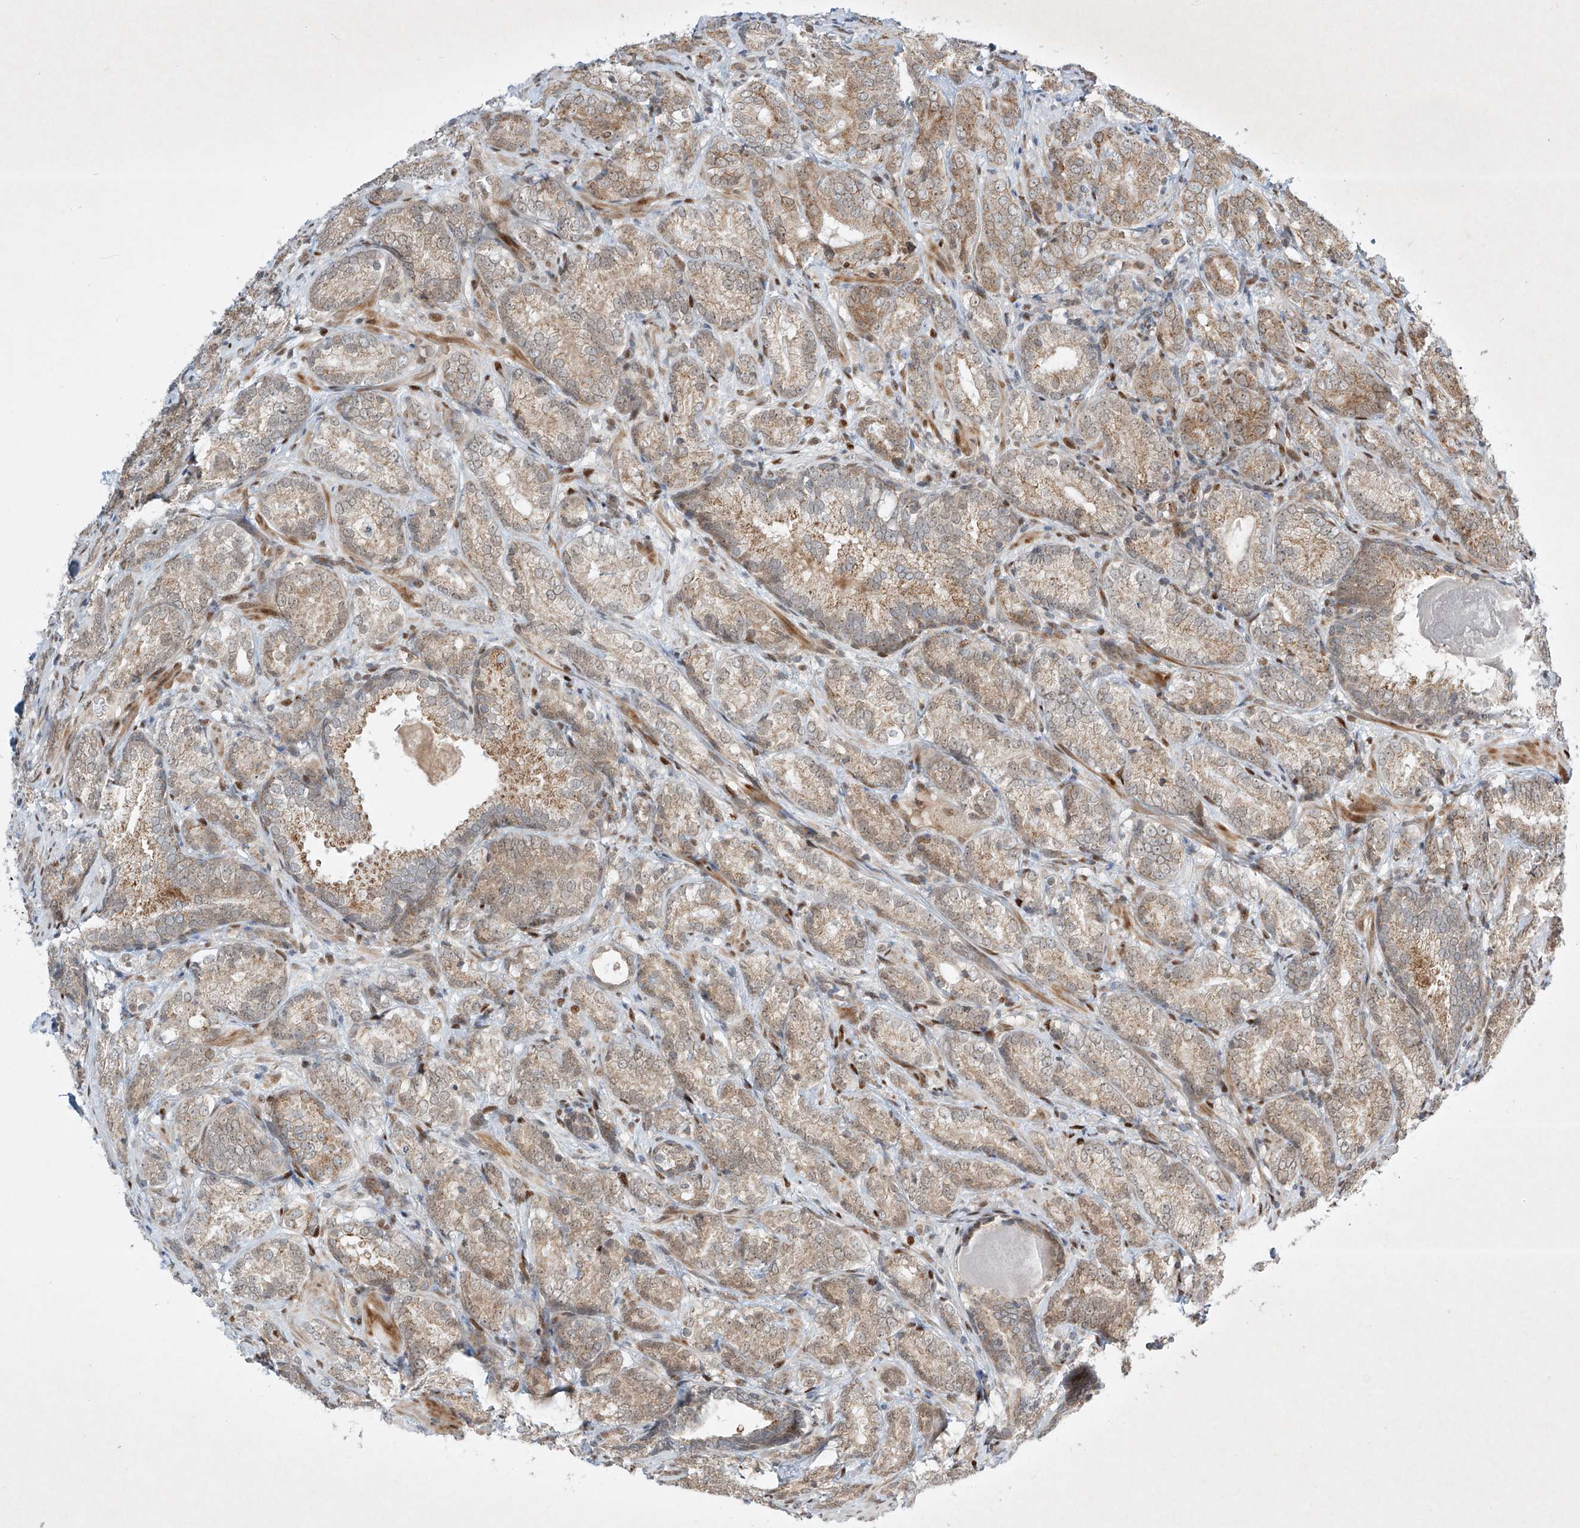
{"staining": {"intensity": "moderate", "quantity": "25%-75%", "location": "cytoplasmic/membranous"}, "tissue": "prostate cancer", "cell_type": "Tumor cells", "image_type": "cancer", "snomed": [{"axis": "morphology", "description": "Adenocarcinoma, High grade"}, {"axis": "topography", "description": "Prostate"}], "caption": "Protein analysis of high-grade adenocarcinoma (prostate) tissue demonstrates moderate cytoplasmic/membranous positivity in approximately 25%-75% of tumor cells. (DAB = brown stain, brightfield microscopy at high magnification).", "gene": "EPG5", "patient": {"sex": "male", "age": 66}}